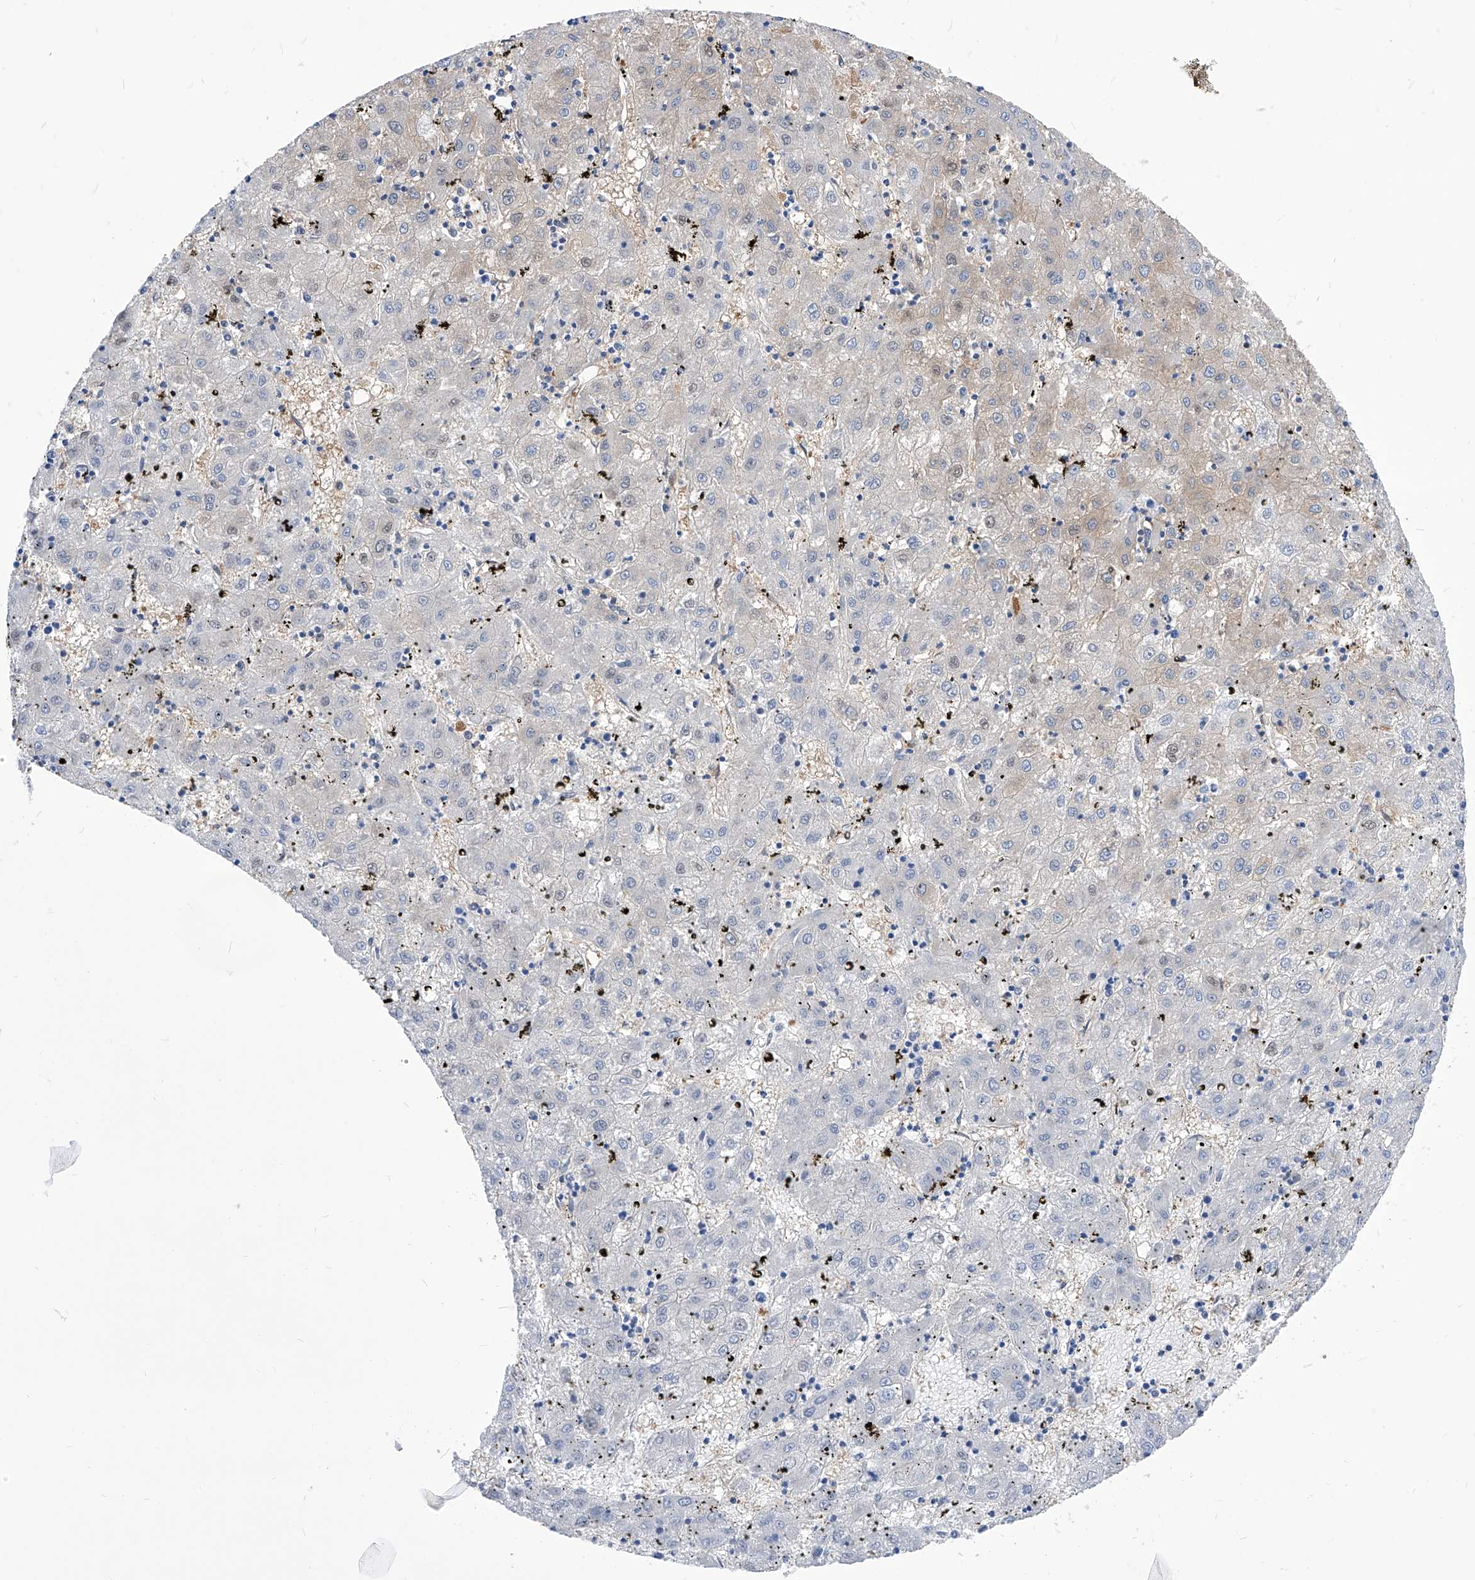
{"staining": {"intensity": "weak", "quantity": "<25%", "location": "cytoplasmic/membranous"}, "tissue": "liver cancer", "cell_type": "Tumor cells", "image_type": "cancer", "snomed": [{"axis": "morphology", "description": "Carcinoma, Hepatocellular, NOS"}, {"axis": "topography", "description": "Liver"}], "caption": "Human liver cancer (hepatocellular carcinoma) stained for a protein using IHC exhibits no positivity in tumor cells.", "gene": "XPNPEP1", "patient": {"sex": "male", "age": 72}}